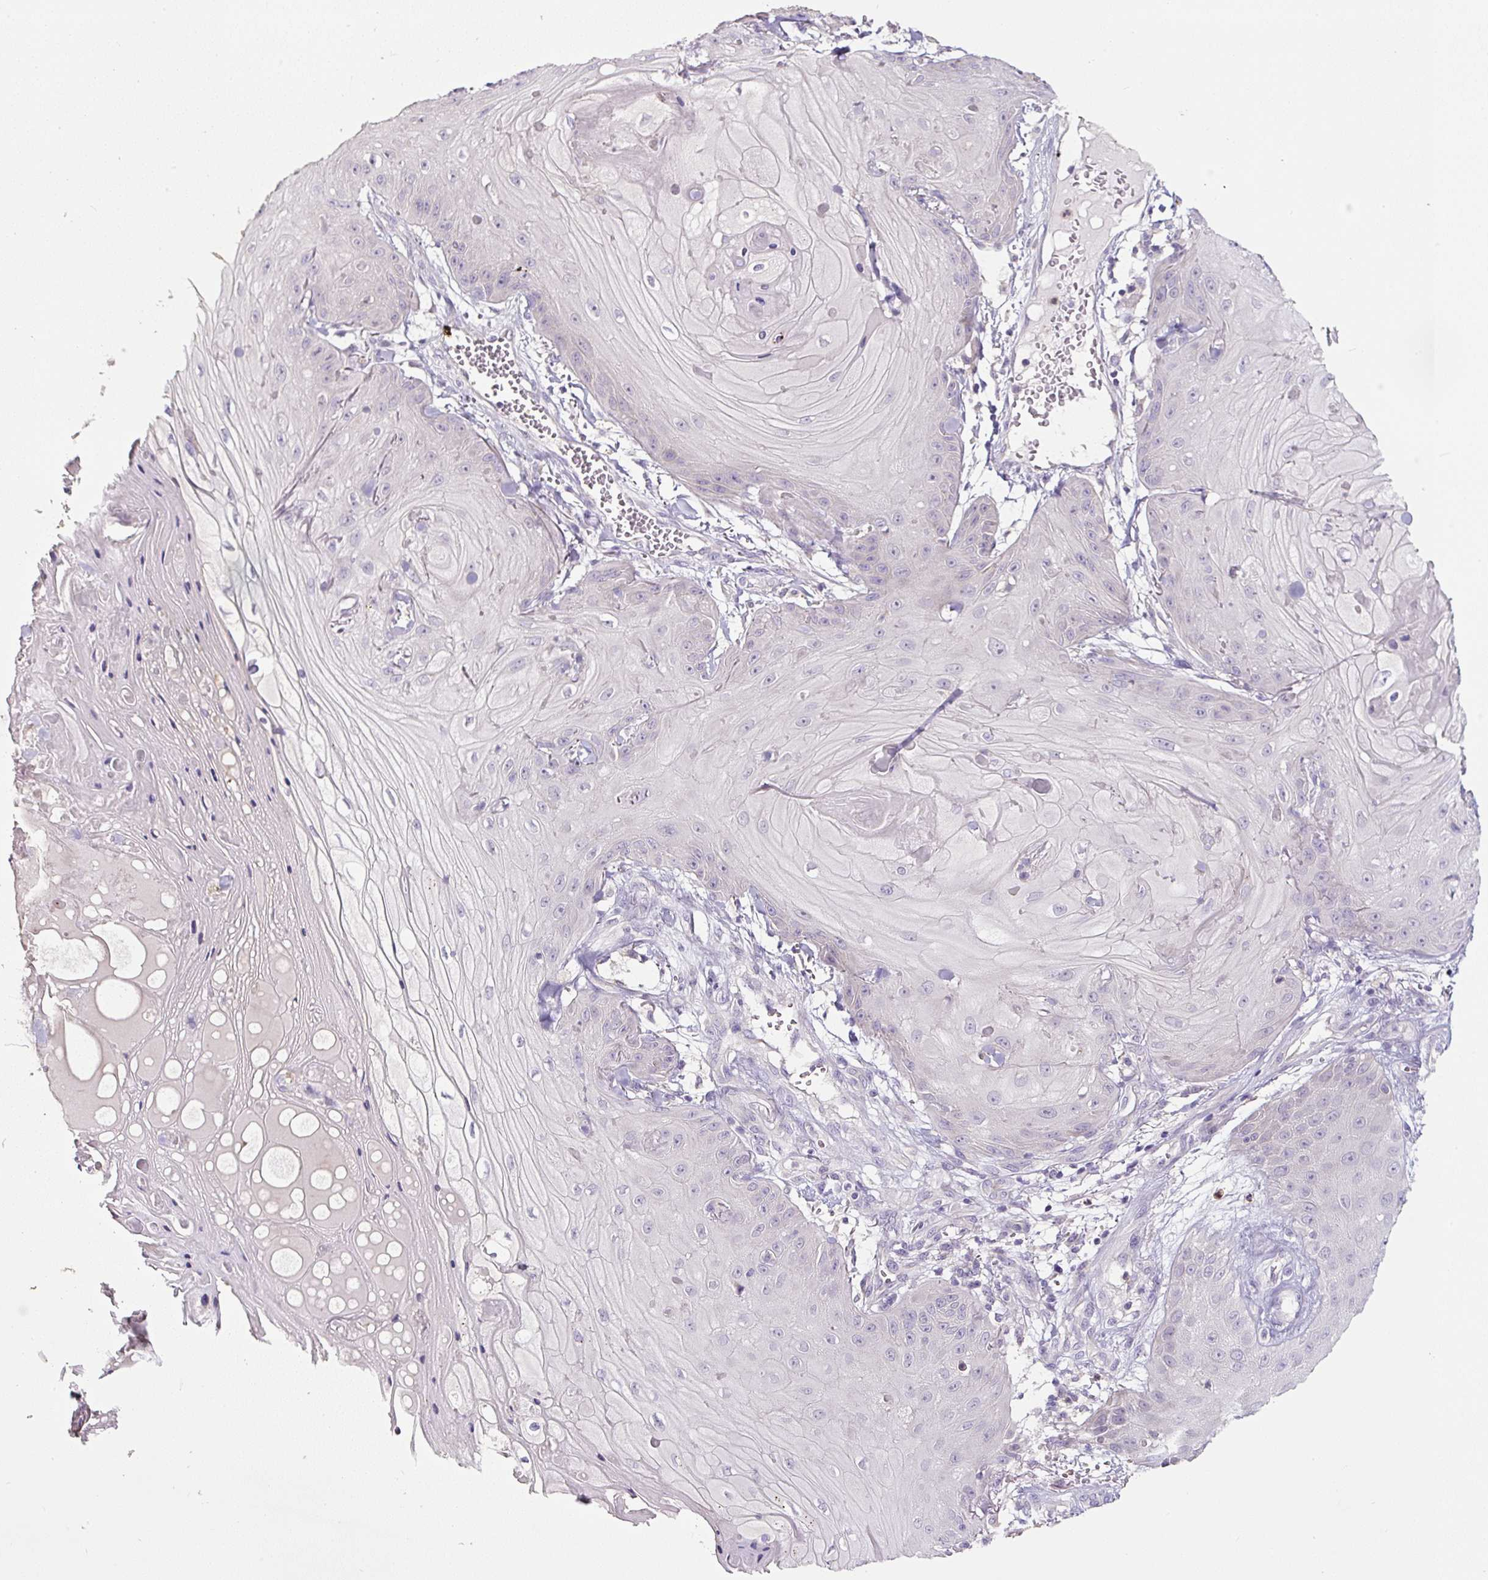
{"staining": {"intensity": "negative", "quantity": "none", "location": "none"}, "tissue": "skin cancer", "cell_type": "Tumor cells", "image_type": "cancer", "snomed": [{"axis": "morphology", "description": "Squamous cell carcinoma, NOS"}, {"axis": "topography", "description": "Skin"}], "caption": "This is a histopathology image of IHC staining of skin squamous cell carcinoma, which shows no positivity in tumor cells. The staining is performed using DAB (3,3'-diaminobenzidine) brown chromogen with nuclei counter-stained in using hematoxylin.", "gene": "HPS4", "patient": {"sex": "male", "age": 74}}